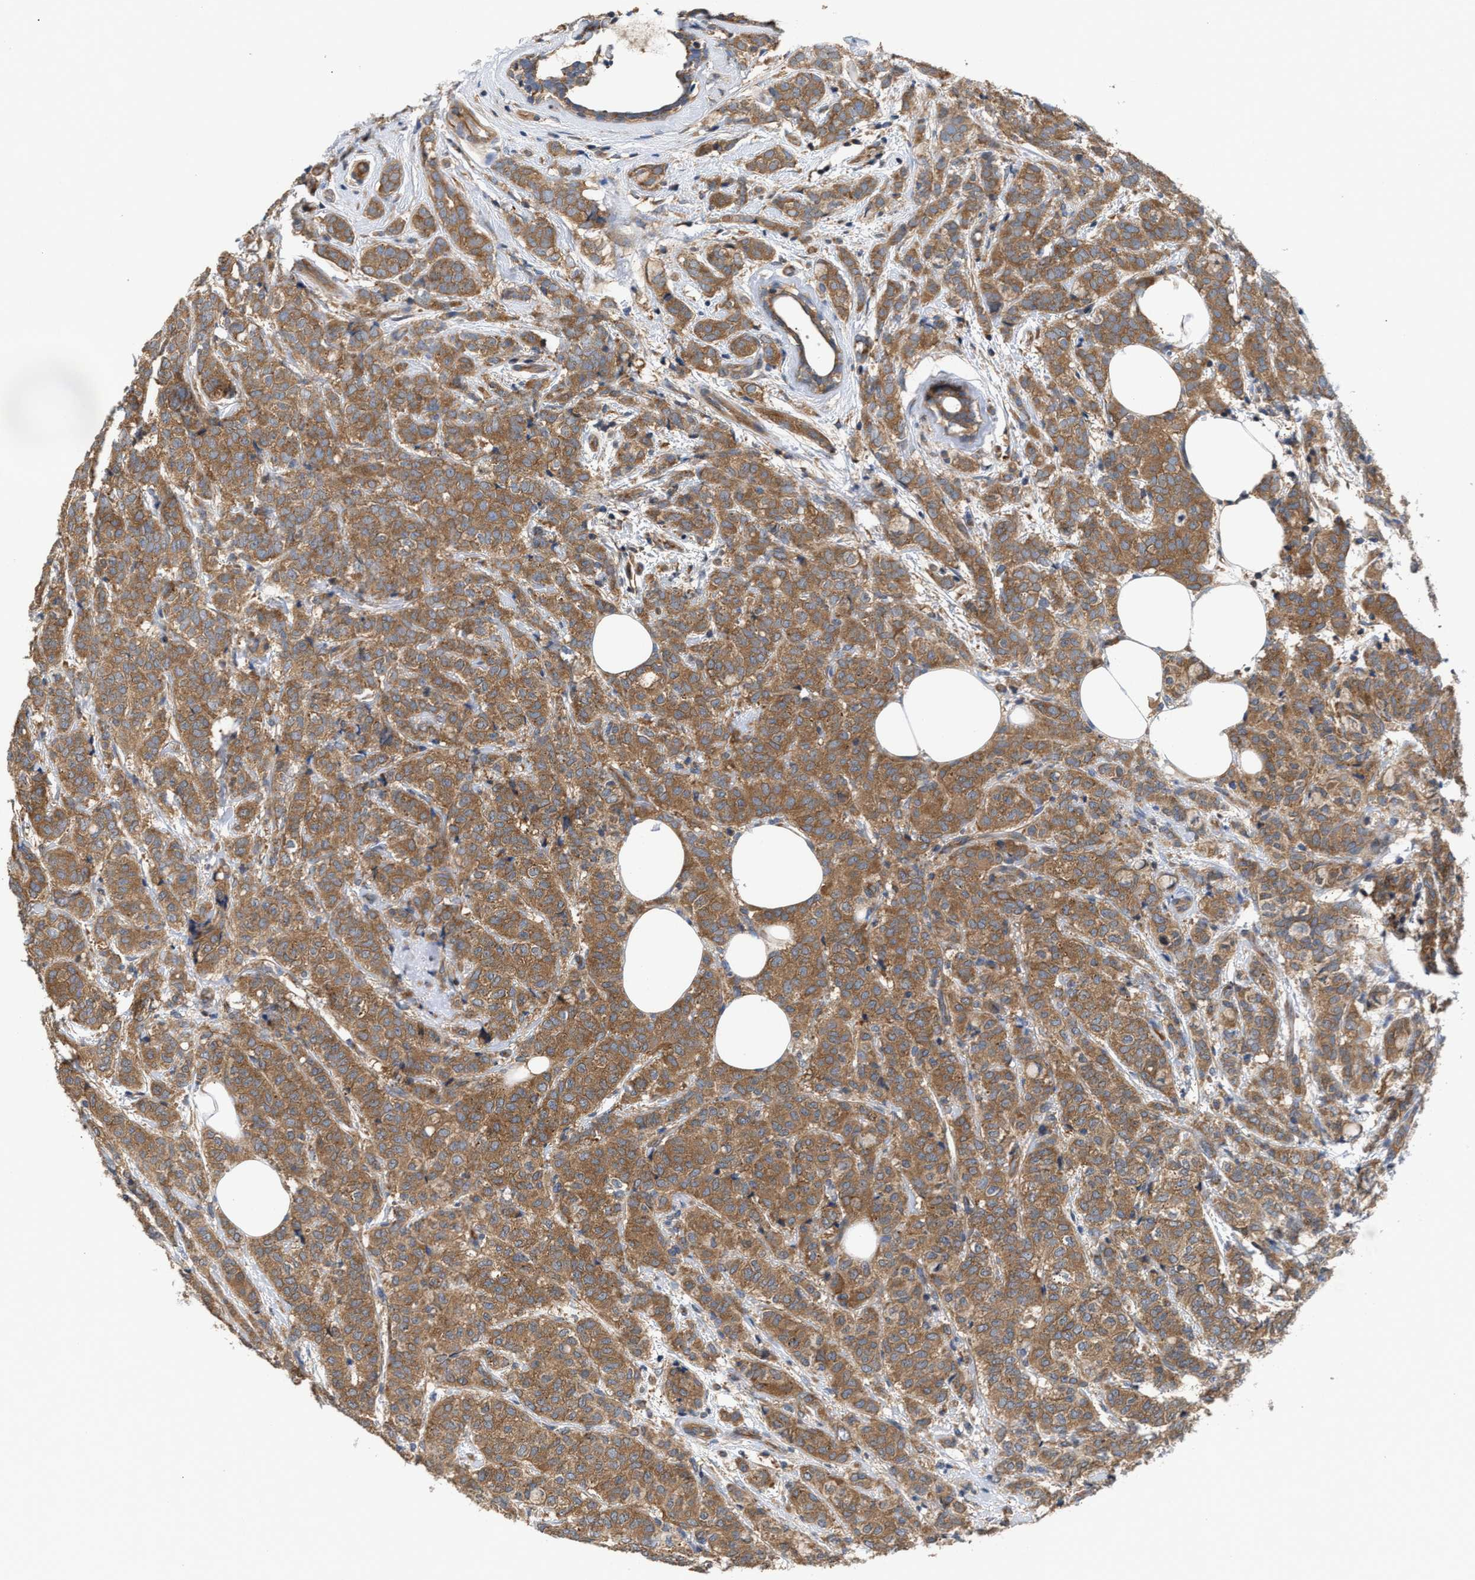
{"staining": {"intensity": "moderate", "quantity": ">75%", "location": "cytoplasmic/membranous"}, "tissue": "breast cancer", "cell_type": "Tumor cells", "image_type": "cancer", "snomed": [{"axis": "morphology", "description": "Lobular carcinoma"}, {"axis": "topography", "description": "Breast"}], "caption": "Brown immunohistochemical staining in human breast cancer reveals moderate cytoplasmic/membranous staining in approximately >75% of tumor cells.", "gene": "LAPTM4B", "patient": {"sex": "female", "age": 60}}